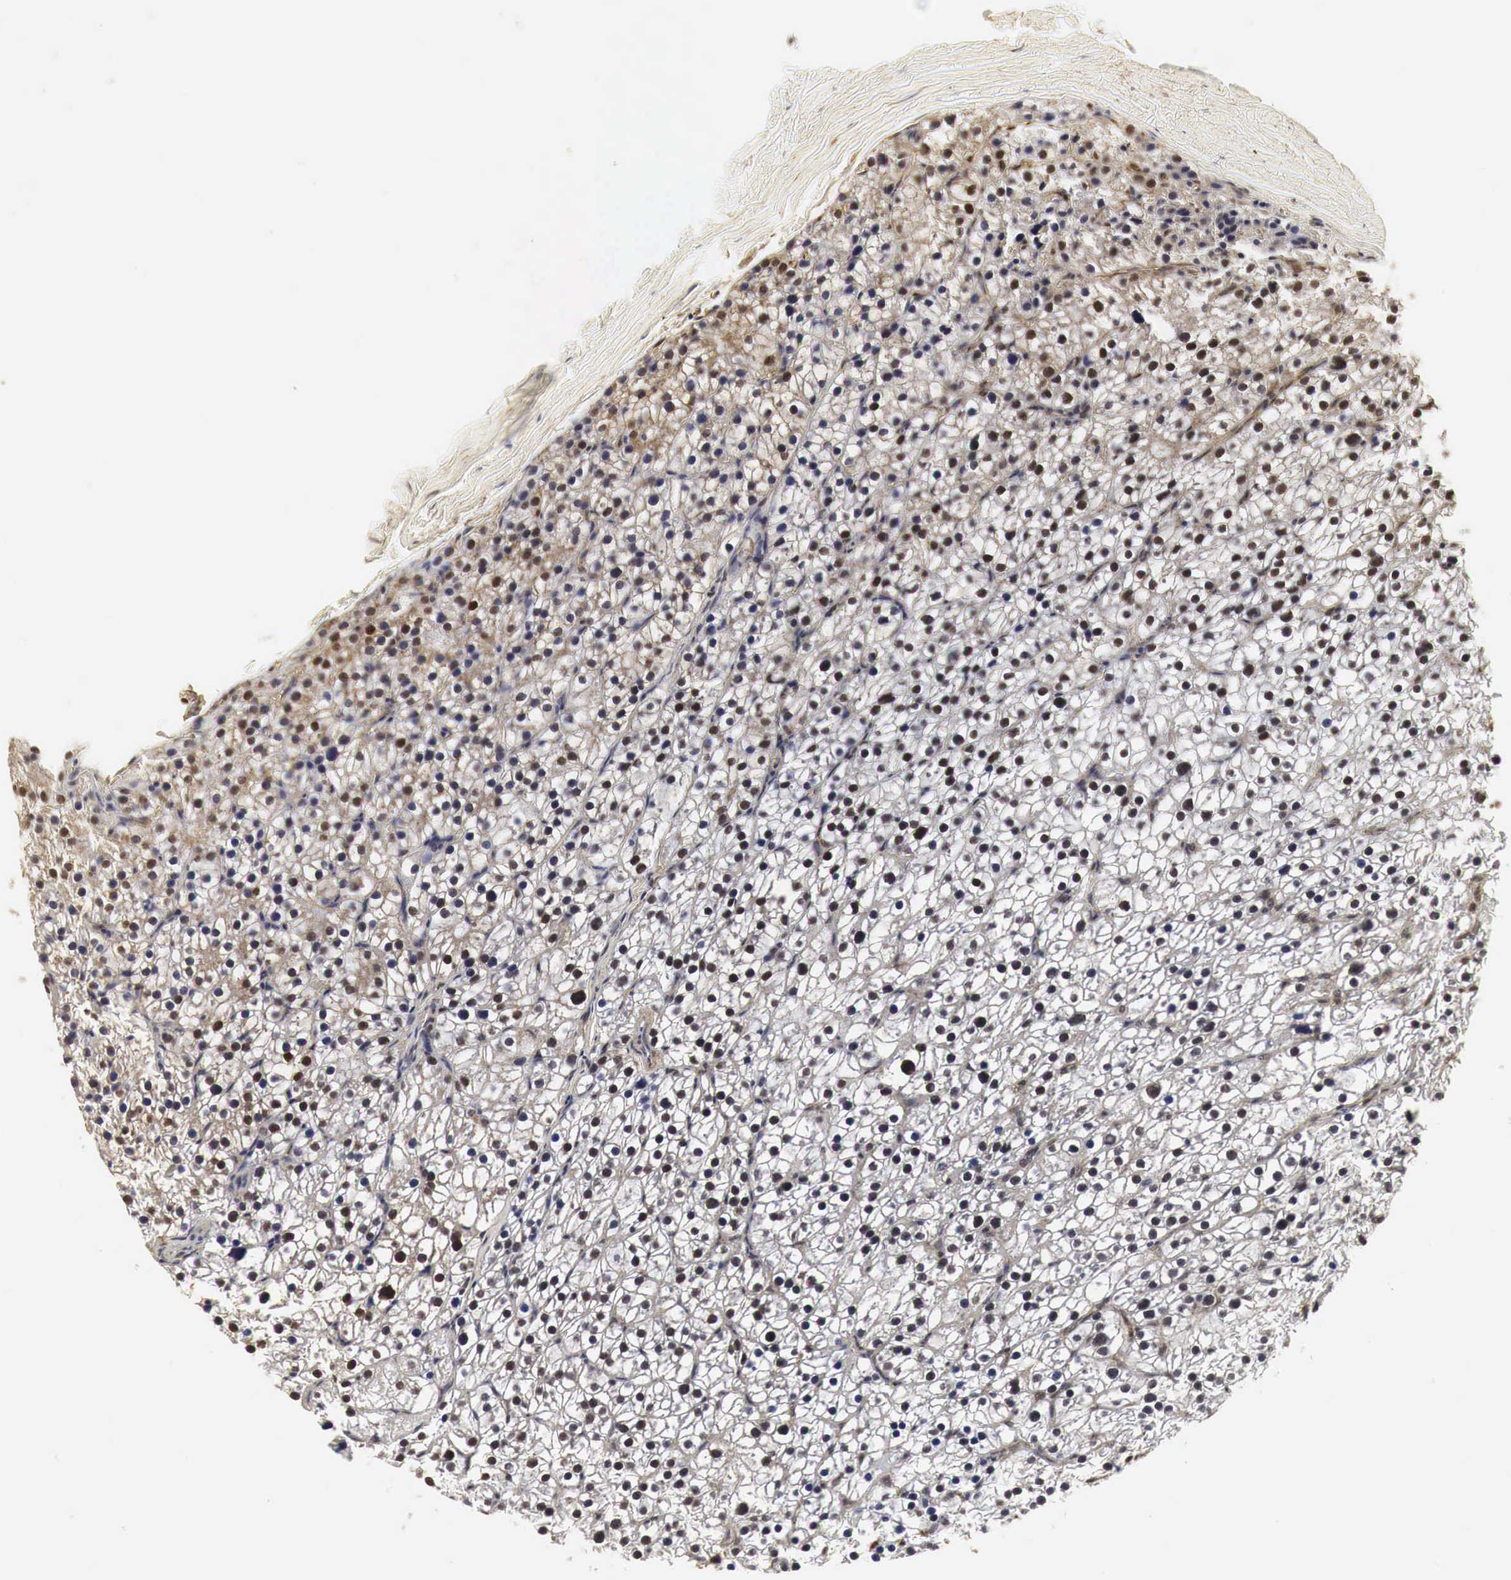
{"staining": {"intensity": "moderate", "quantity": "25%-75%", "location": "nuclear"}, "tissue": "parathyroid gland", "cell_type": "Glandular cells", "image_type": "normal", "snomed": [{"axis": "morphology", "description": "Normal tissue, NOS"}, {"axis": "topography", "description": "Parathyroid gland"}], "caption": "Human parathyroid gland stained with a brown dye exhibits moderate nuclear positive positivity in approximately 25%-75% of glandular cells.", "gene": "SPIN1", "patient": {"sex": "female", "age": 54}}